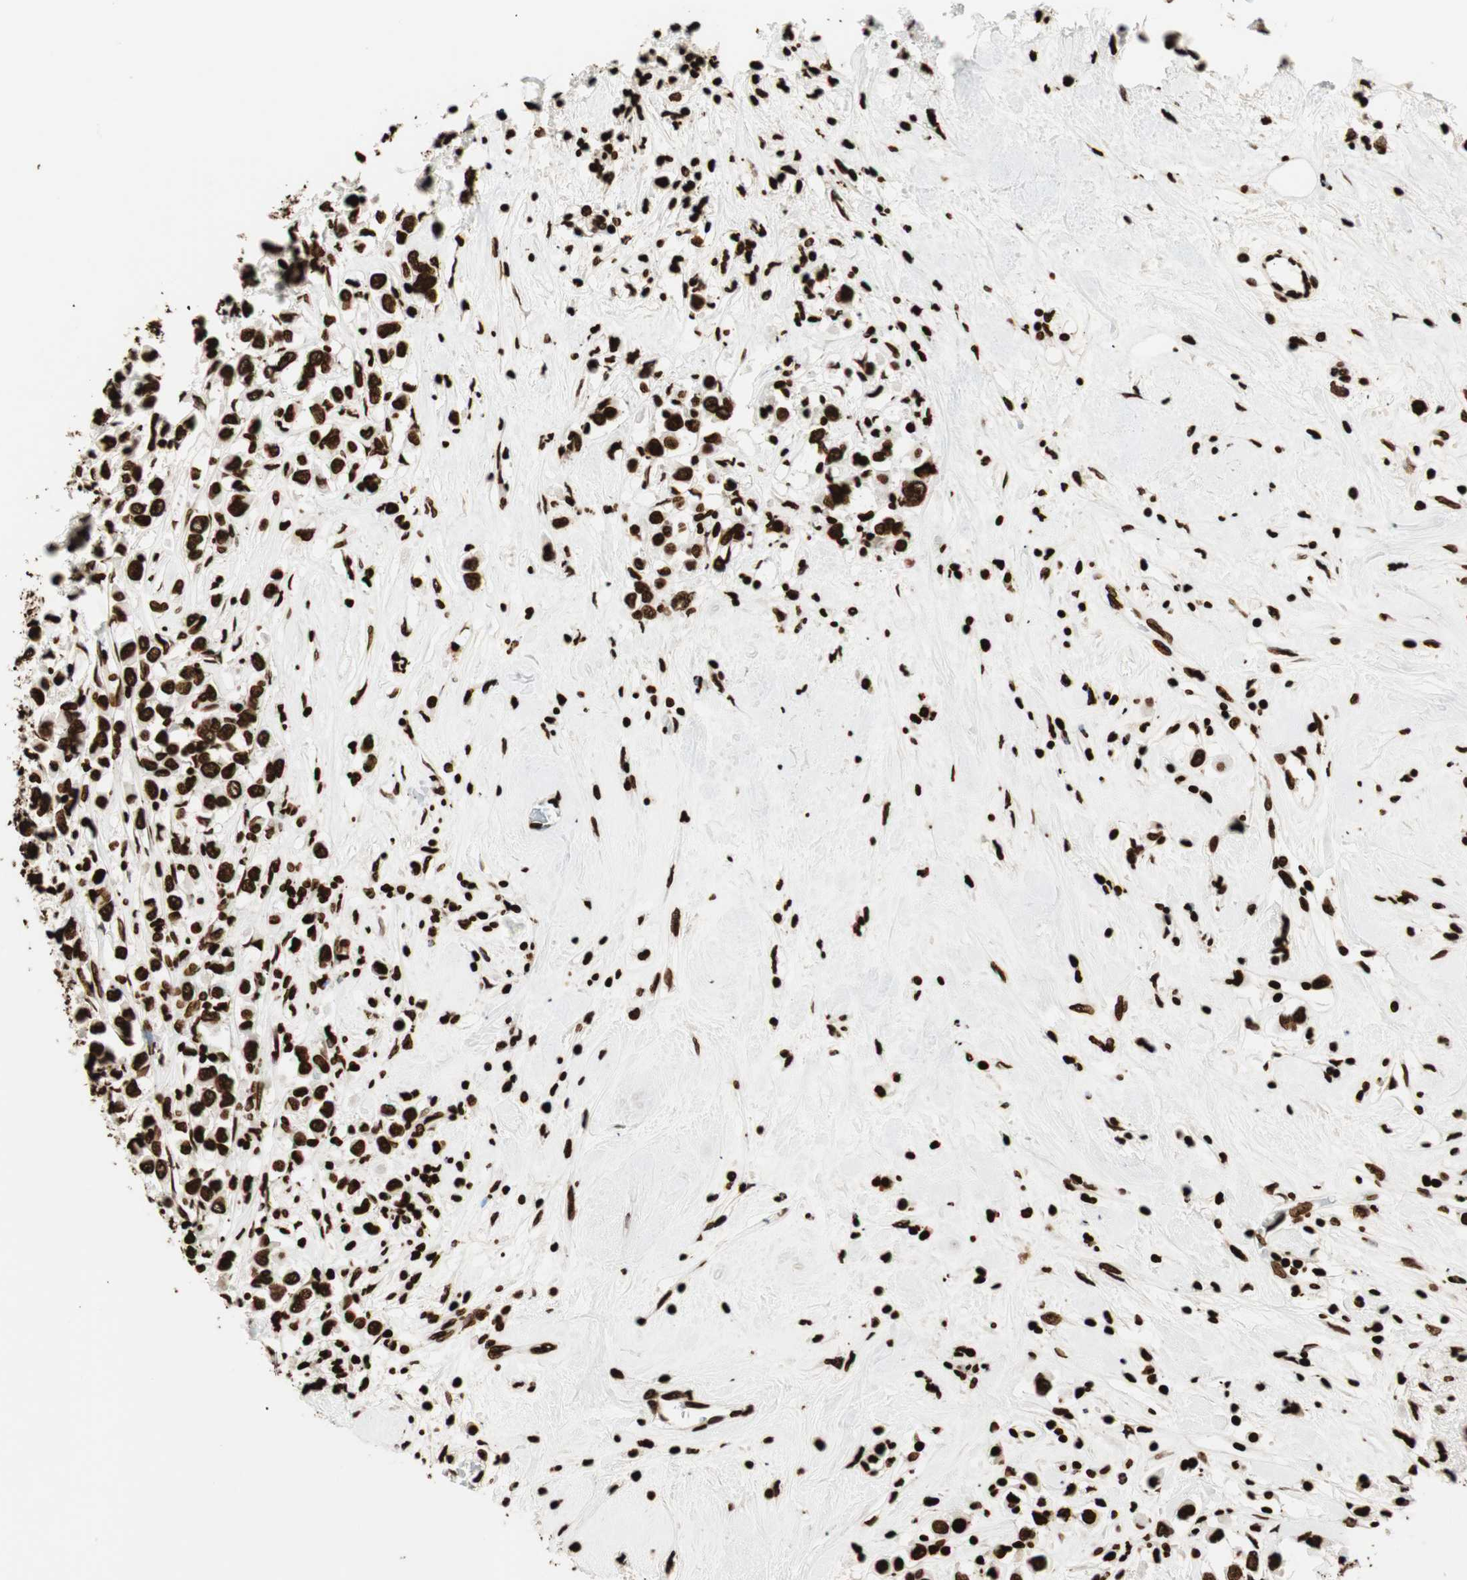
{"staining": {"intensity": "strong", "quantity": ">75%", "location": "cytoplasmic/membranous"}, "tissue": "breast cancer", "cell_type": "Tumor cells", "image_type": "cancer", "snomed": [{"axis": "morphology", "description": "Duct carcinoma"}, {"axis": "topography", "description": "Breast"}], "caption": "Immunohistochemistry (IHC) photomicrograph of neoplastic tissue: human infiltrating ductal carcinoma (breast) stained using immunohistochemistry (IHC) exhibits high levels of strong protein expression localized specifically in the cytoplasmic/membranous of tumor cells, appearing as a cytoplasmic/membranous brown color.", "gene": "GLI2", "patient": {"sex": "female", "age": 61}}